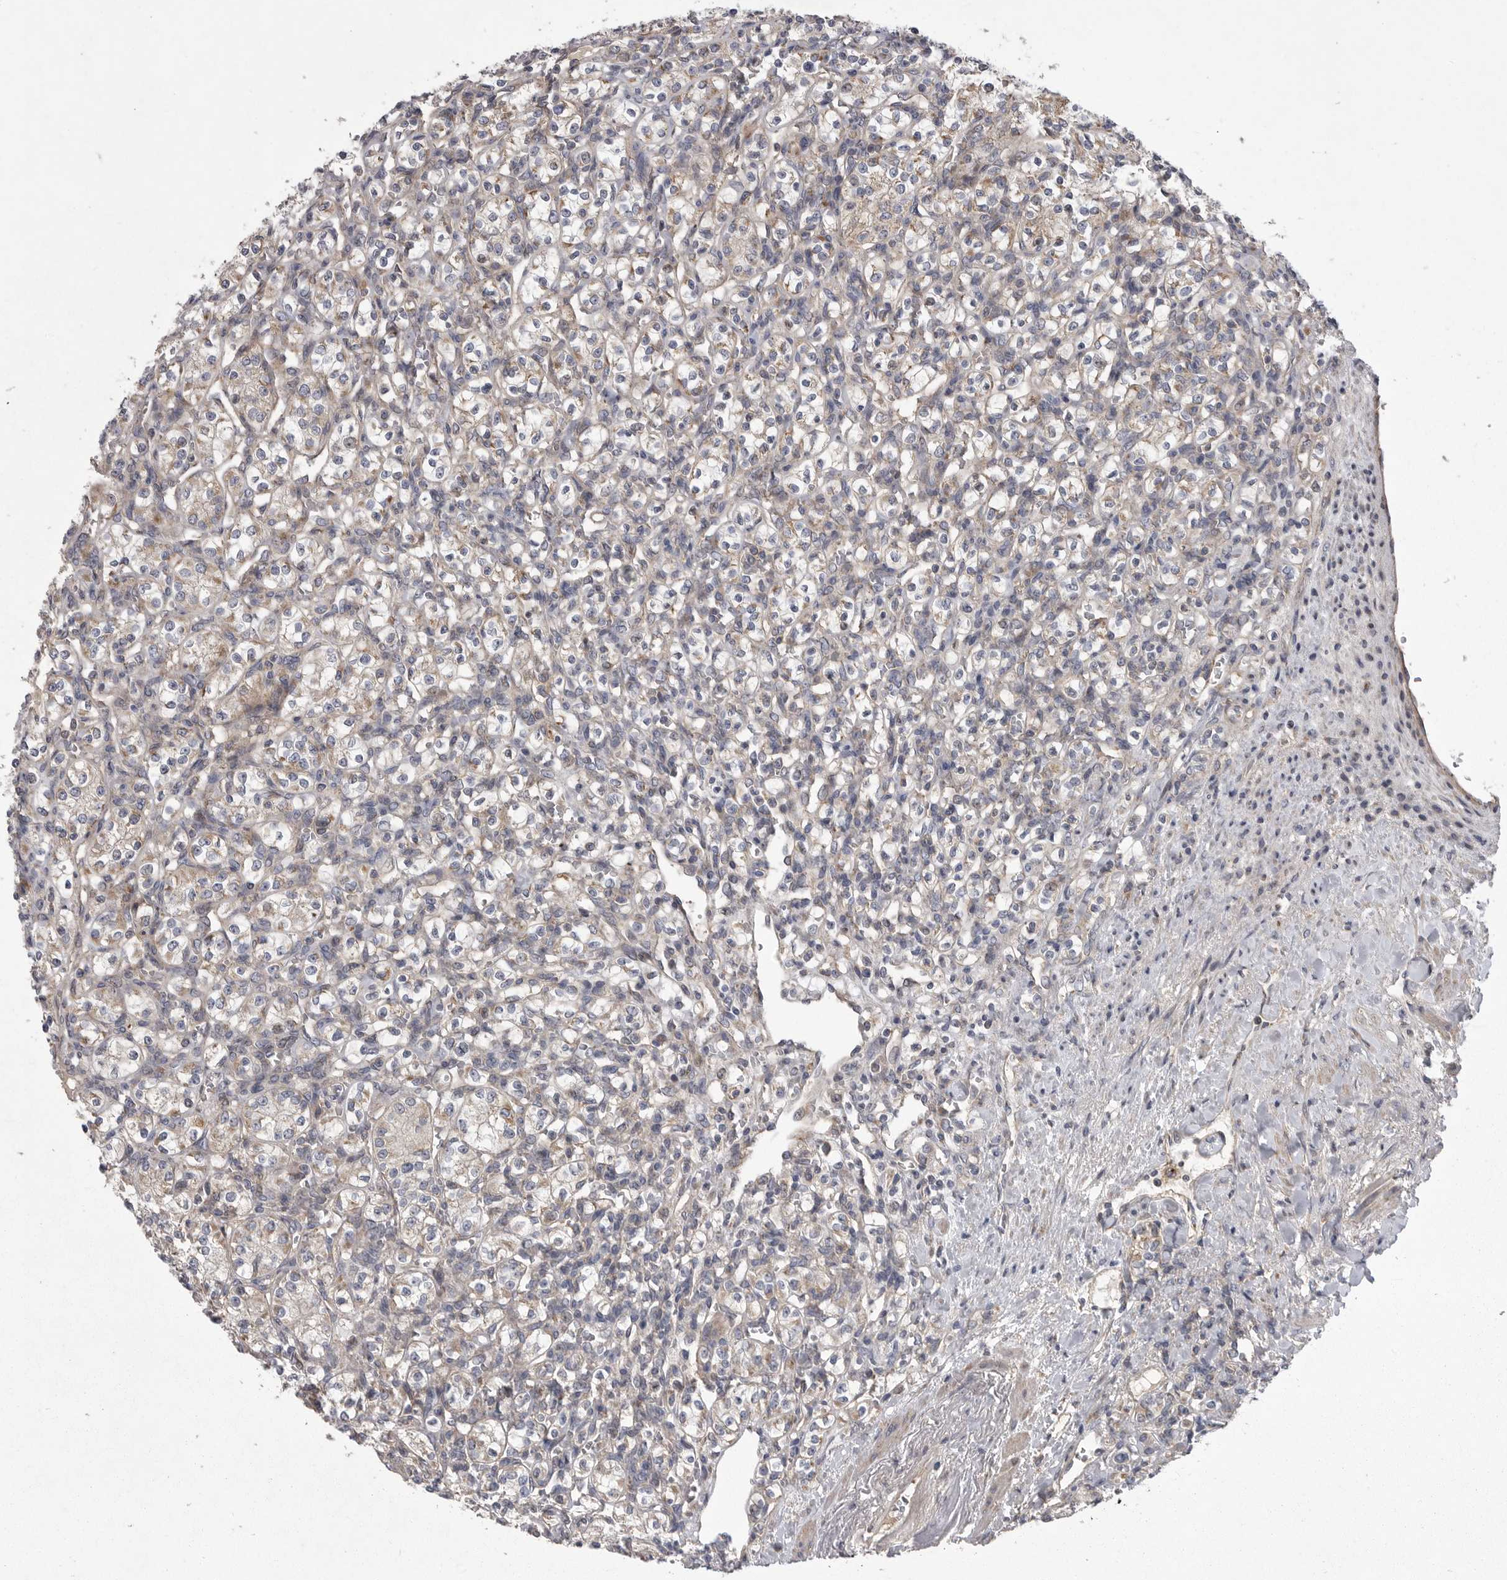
{"staining": {"intensity": "weak", "quantity": "<25%", "location": "cytoplasmic/membranous"}, "tissue": "renal cancer", "cell_type": "Tumor cells", "image_type": "cancer", "snomed": [{"axis": "morphology", "description": "Adenocarcinoma, NOS"}, {"axis": "topography", "description": "Kidney"}], "caption": "Tumor cells are negative for protein expression in human renal adenocarcinoma.", "gene": "CRP", "patient": {"sex": "male", "age": 77}}